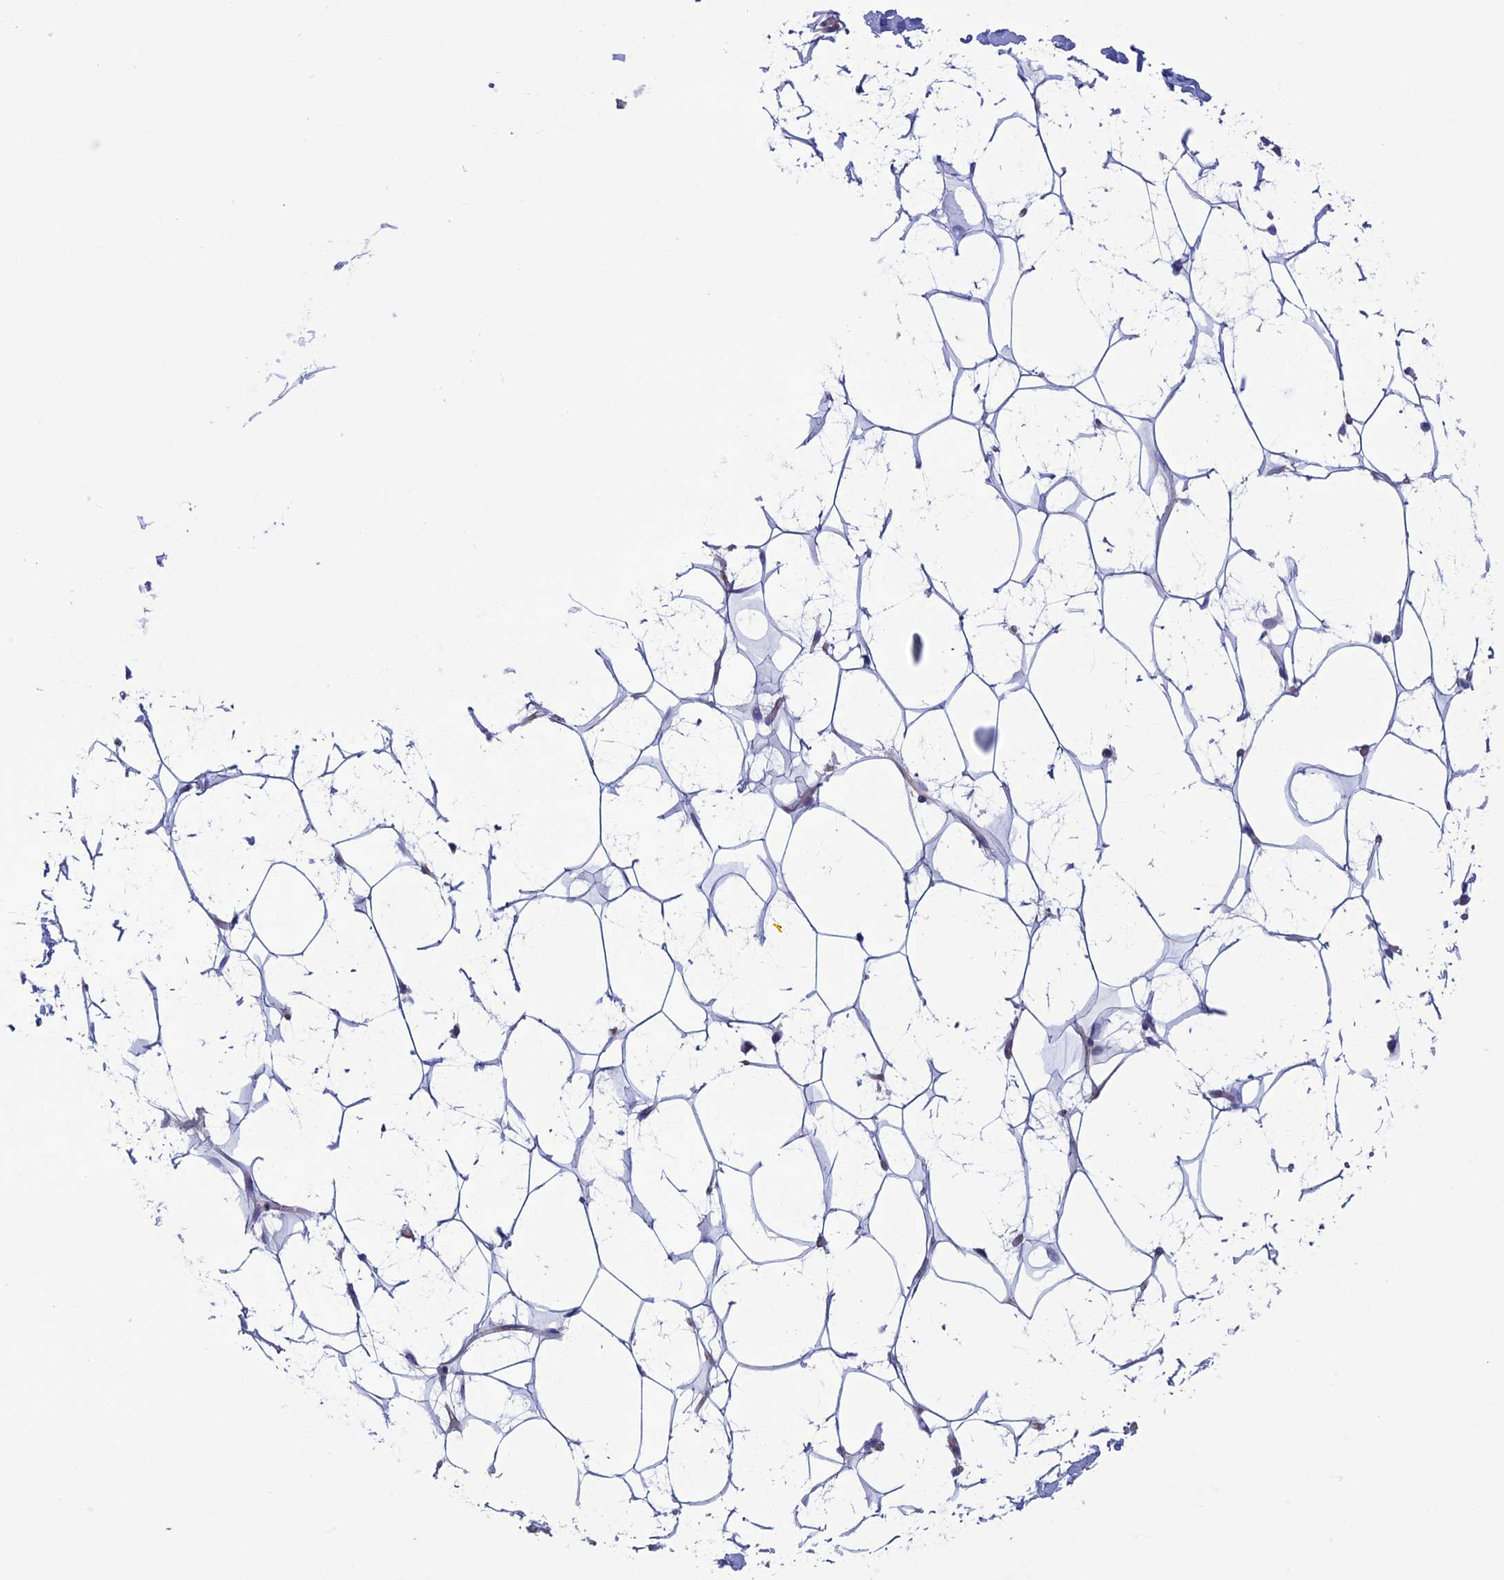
{"staining": {"intensity": "negative", "quantity": "none", "location": "none"}, "tissue": "adipose tissue", "cell_type": "Adipocytes", "image_type": "normal", "snomed": [{"axis": "morphology", "description": "Normal tissue, NOS"}, {"axis": "topography", "description": "Breast"}], "caption": "The micrograph demonstrates no staining of adipocytes in normal adipose tissue. The staining was performed using DAB (3,3'-diaminobenzidine) to visualize the protein expression in brown, while the nuclei were stained in blue with hematoxylin (Magnification: 20x).", "gene": "CDC42EP5", "patient": {"sex": "female", "age": 26}}